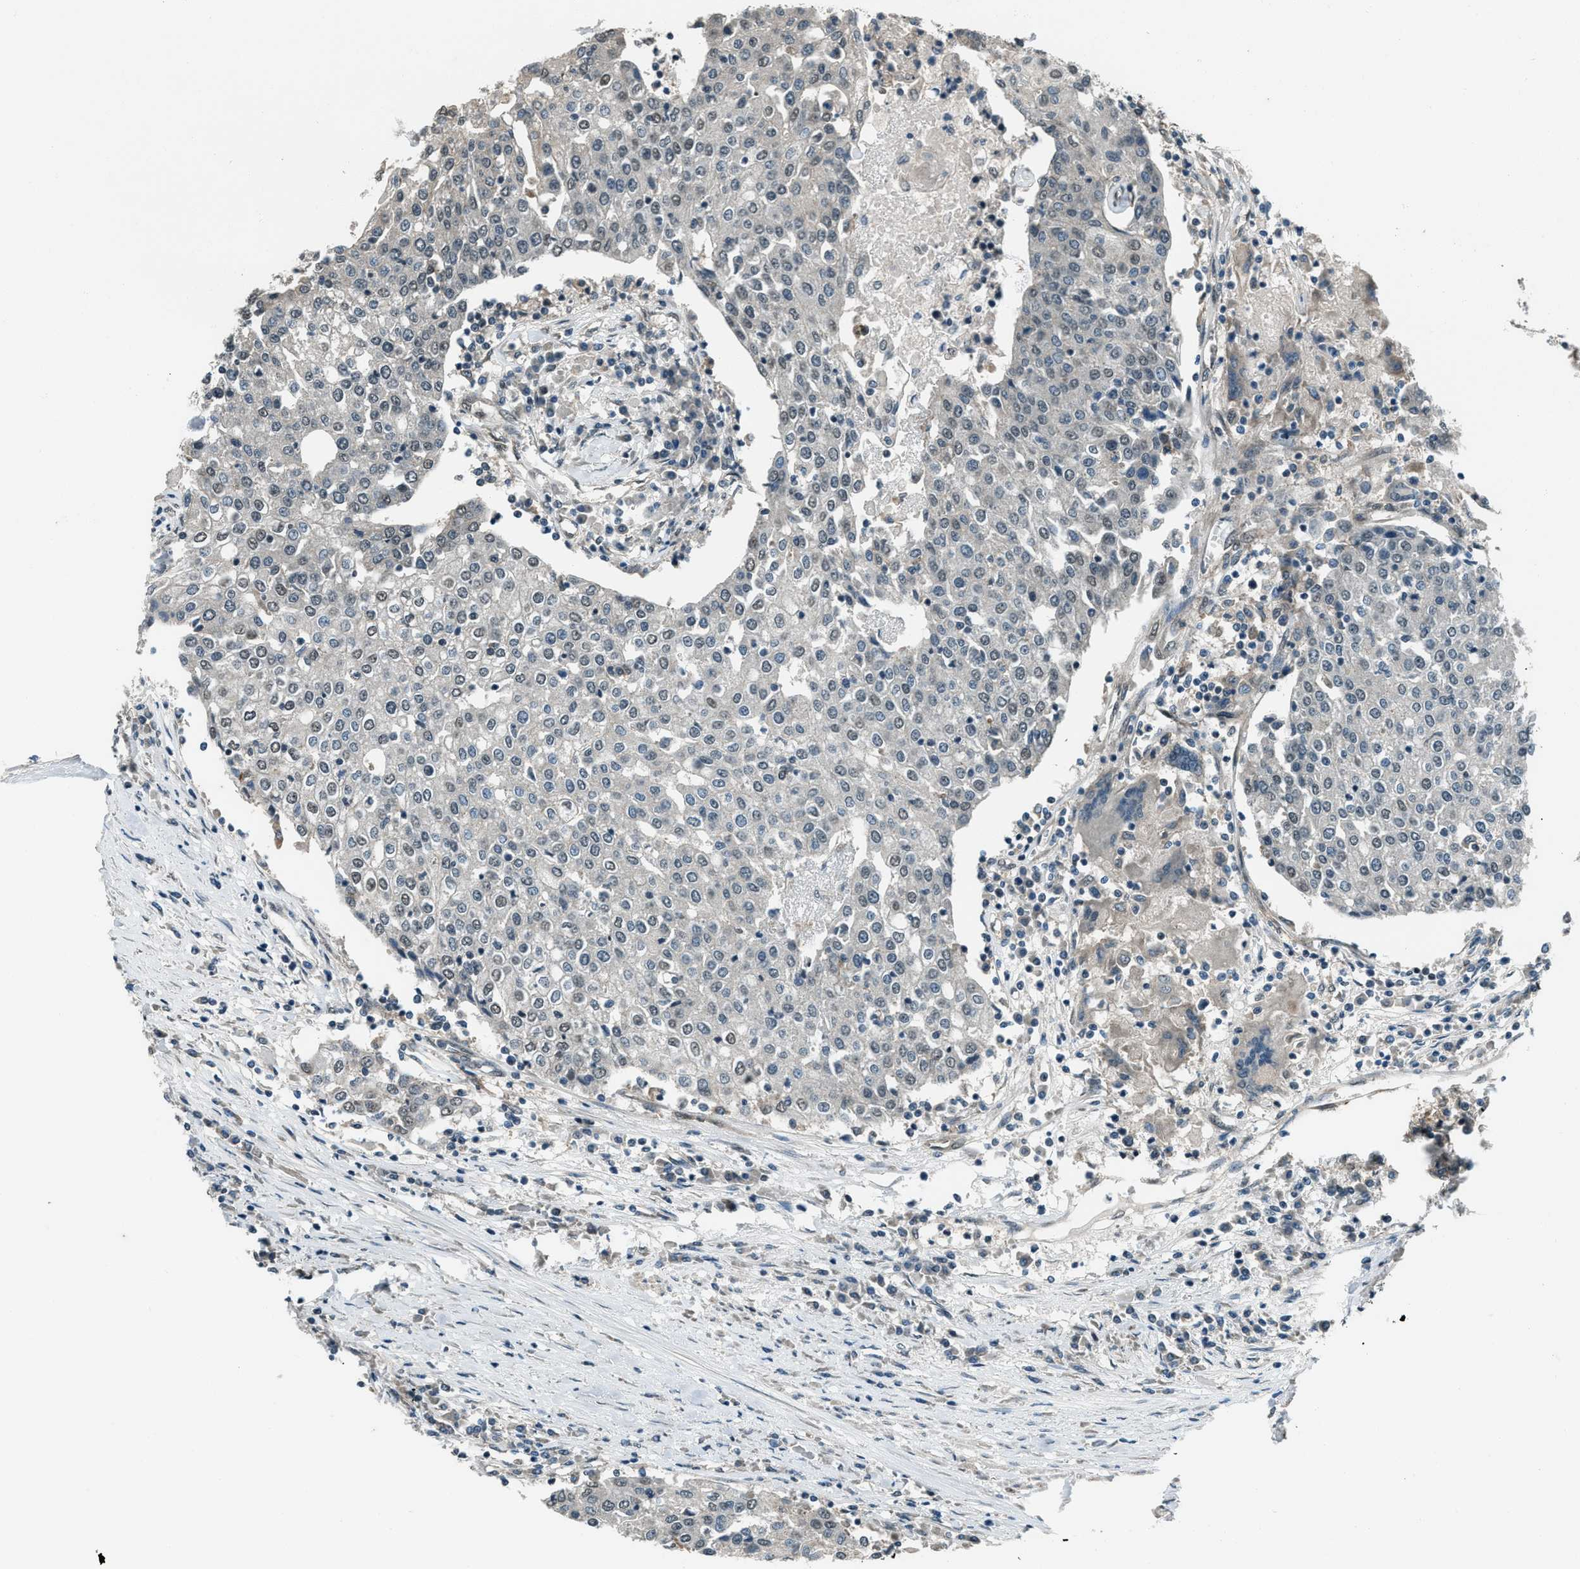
{"staining": {"intensity": "negative", "quantity": "none", "location": "none"}, "tissue": "urothelial cancer", "cell_type": "Tumor cells", "image_type": "cancer", "snomed": [{"axis": "morphology", "description": "Urothelial carcinoma, High grade"}, {"axis": "topography", "description": "Urinary bladder"}], "caption": "Tumor cells show no significant protein positivity in high-grade urothelial carcinoma.", "gene": "SVIL", "patient": {"sex": "female", "age": 85}}